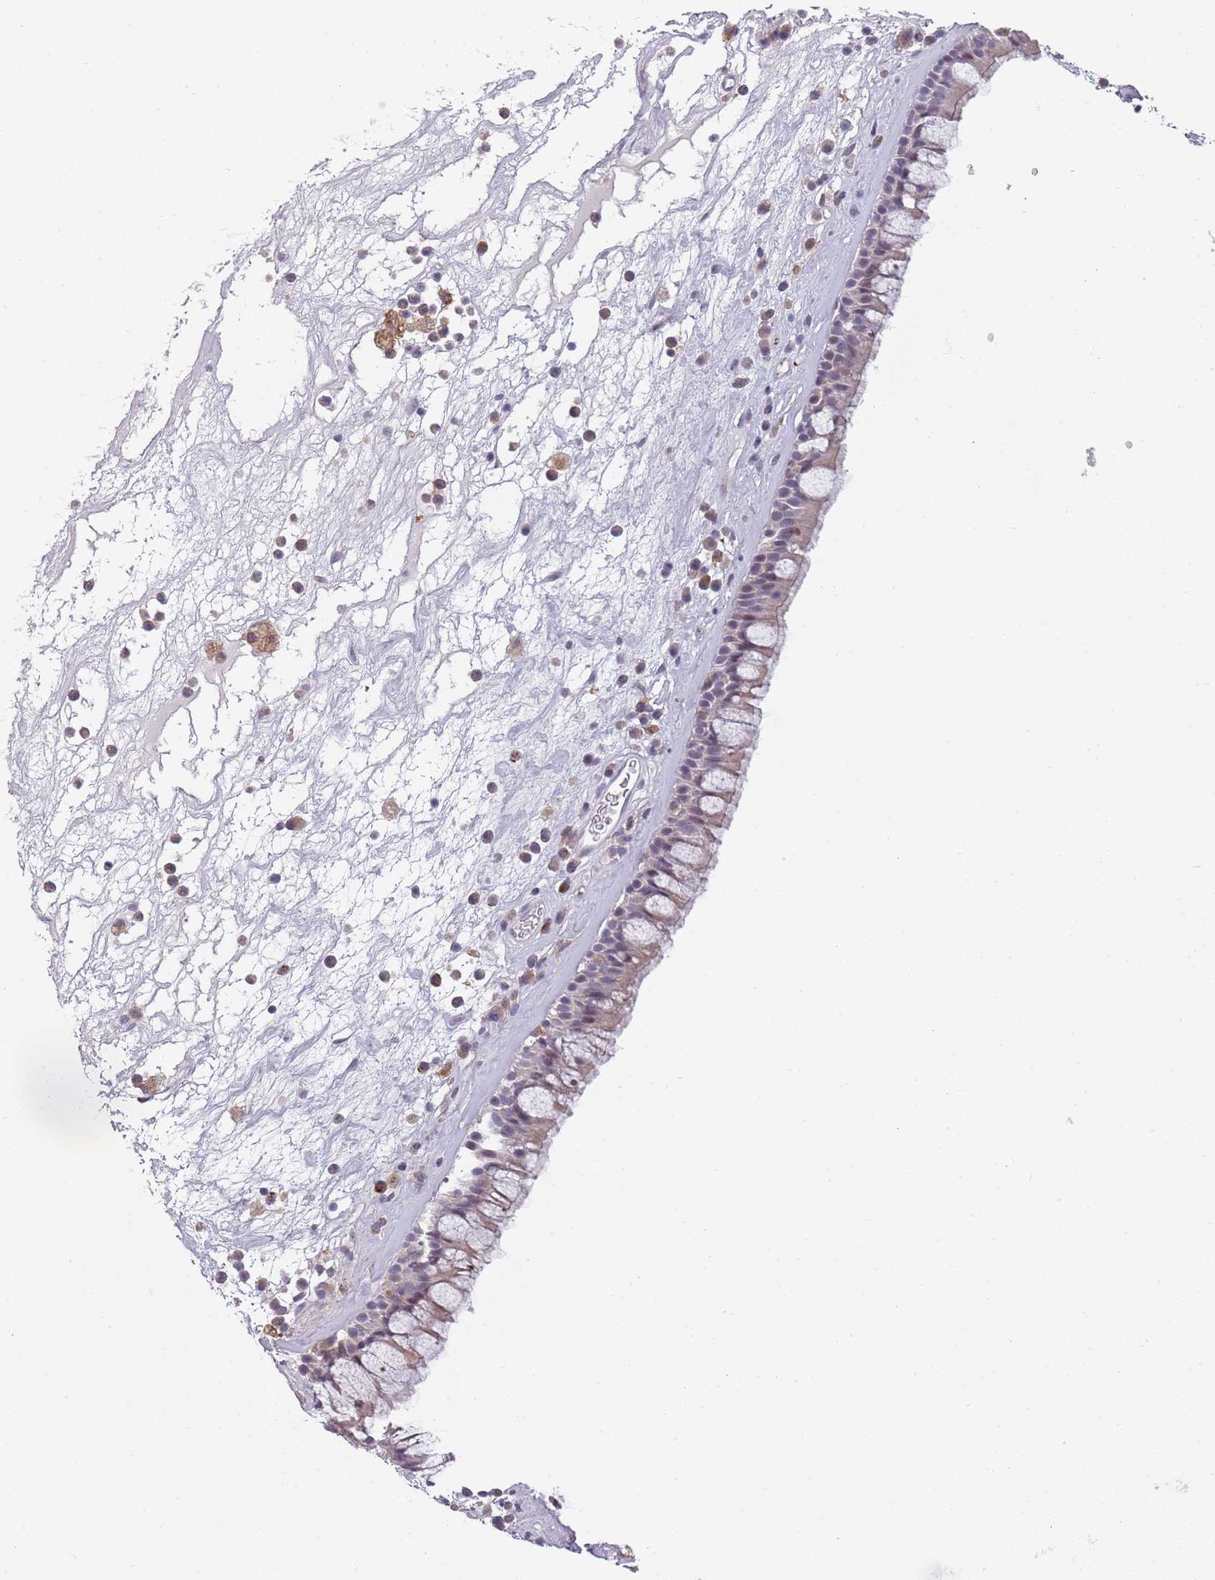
{"staining": {"intensity": "negative", "quantity": "none", "location": "none"}, "tissue": "nasopharynx", "cell_type": "Respiratory epithelial cells", "image_type": "normal", "snomed": [{"axis": "morphology", "description": "Normal tissue, NOS"}, {"axis": "morphology", "description": "Squamous cell carcinoma, NOS"}, {"axis": "topography", "description": "Nasopharynx"}, {"axis": "topography", "description": "Head-Neck"}], "caption": "Respiratory epithelial cells show no significant staining in unremarkable nasopharynx. The staining was performed using DAB (3,3'-diaminobenzidine) to visualize the protein expression in brown, while the nuclei were stained in blue with hematoxylin (Magnification: 20x).", "gene": "CC2D2B", "patient": {"sex": "male", "age": 85}}